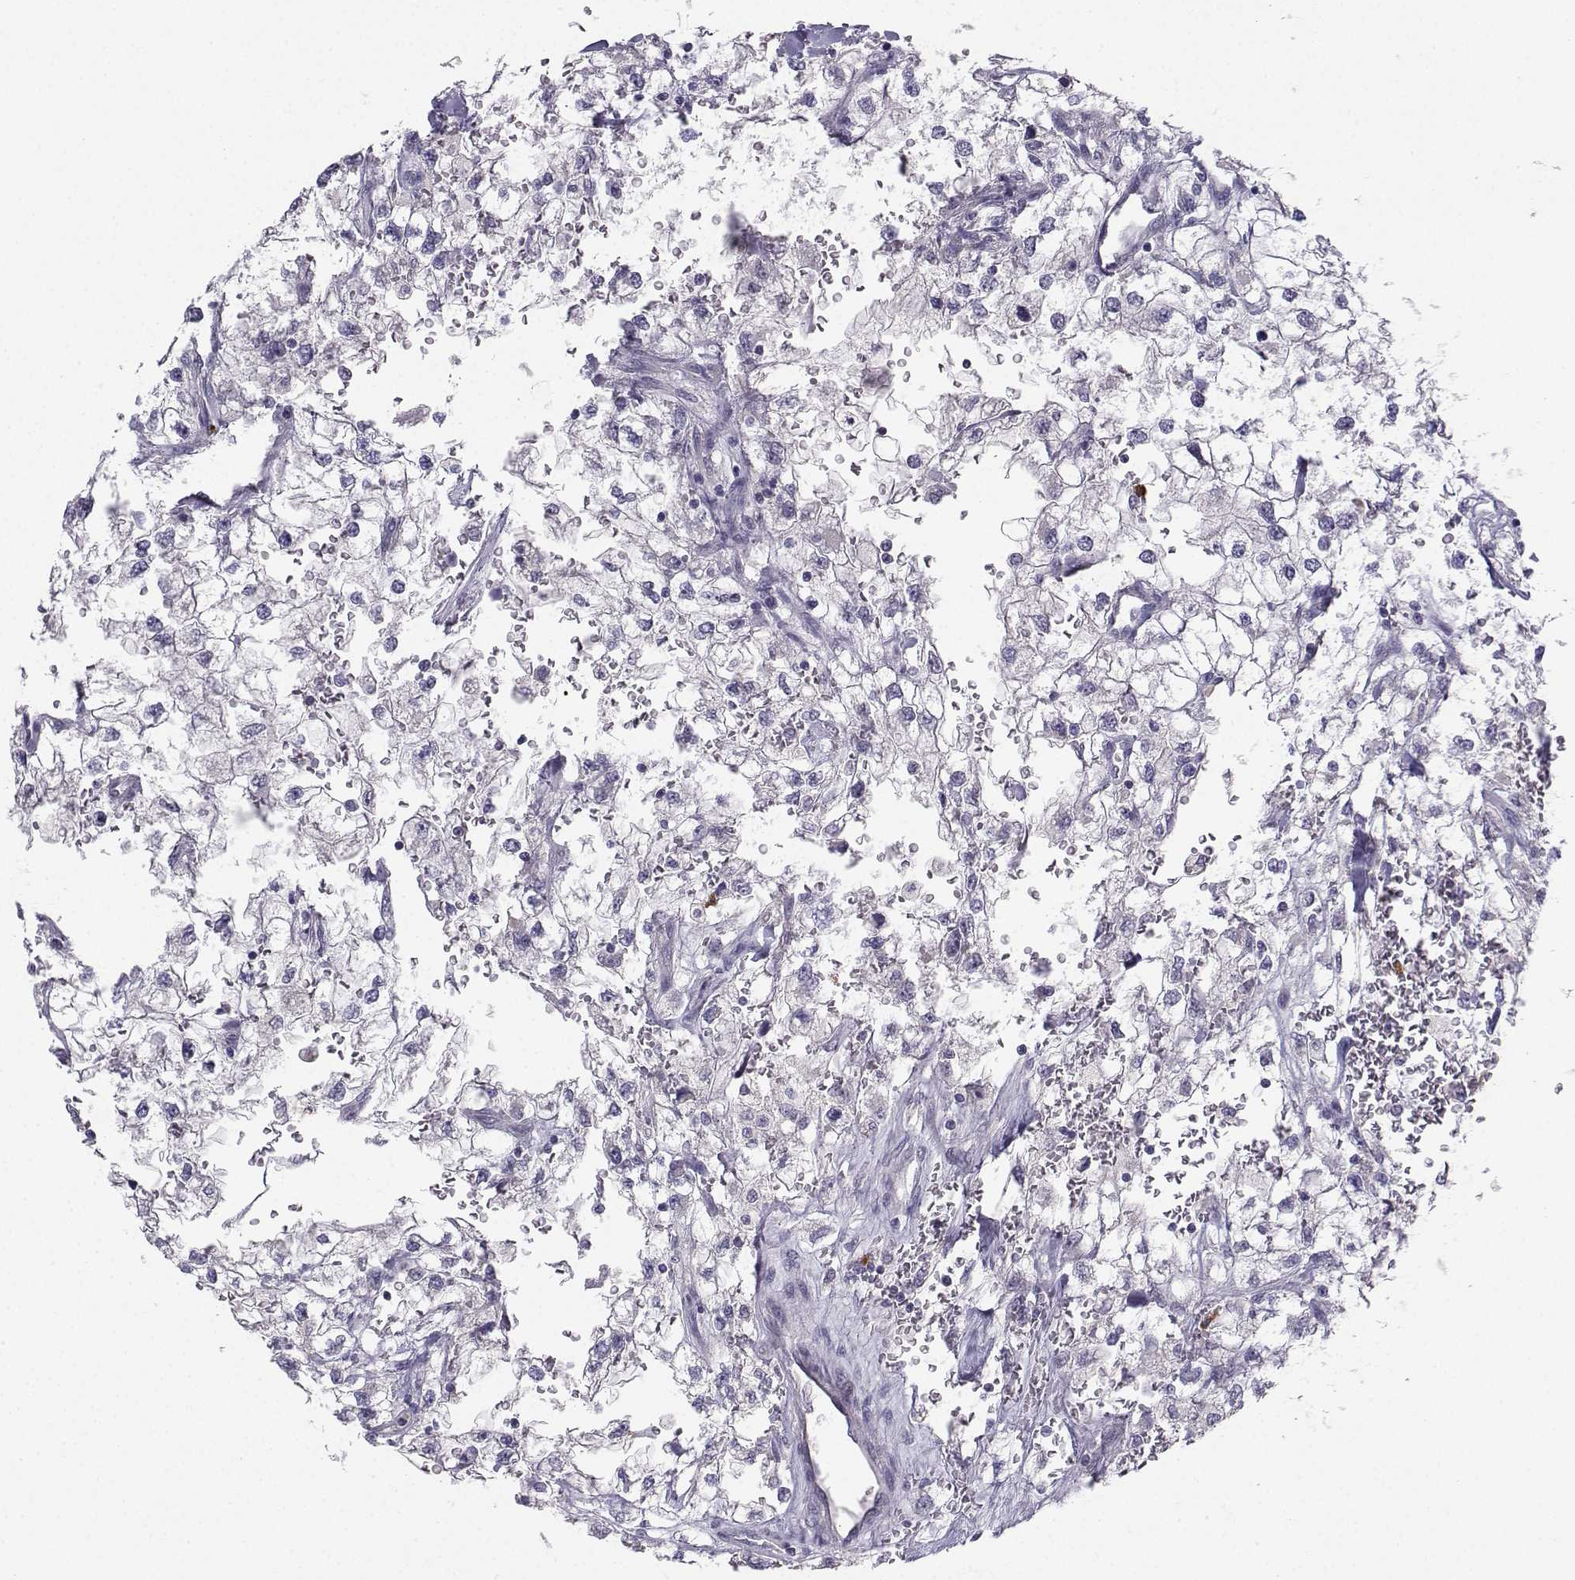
{"staining": {"intensity": "negative", "quantity": "none", "location": "none"}, "tissue": "renal cancer", "cell_type": "Tumor cells", "image_type": "cancer", "snomed": [{"axis": "morphology", "description": "Adenocarcinoma, NOS"}, {"axis": "topography", "description": "Kidney"}], "caption": "Tumor cells show no significant expression in renal adenocarcinoma.", "gene": "CALY", "patient": {"sex": "male", "age": 59}}